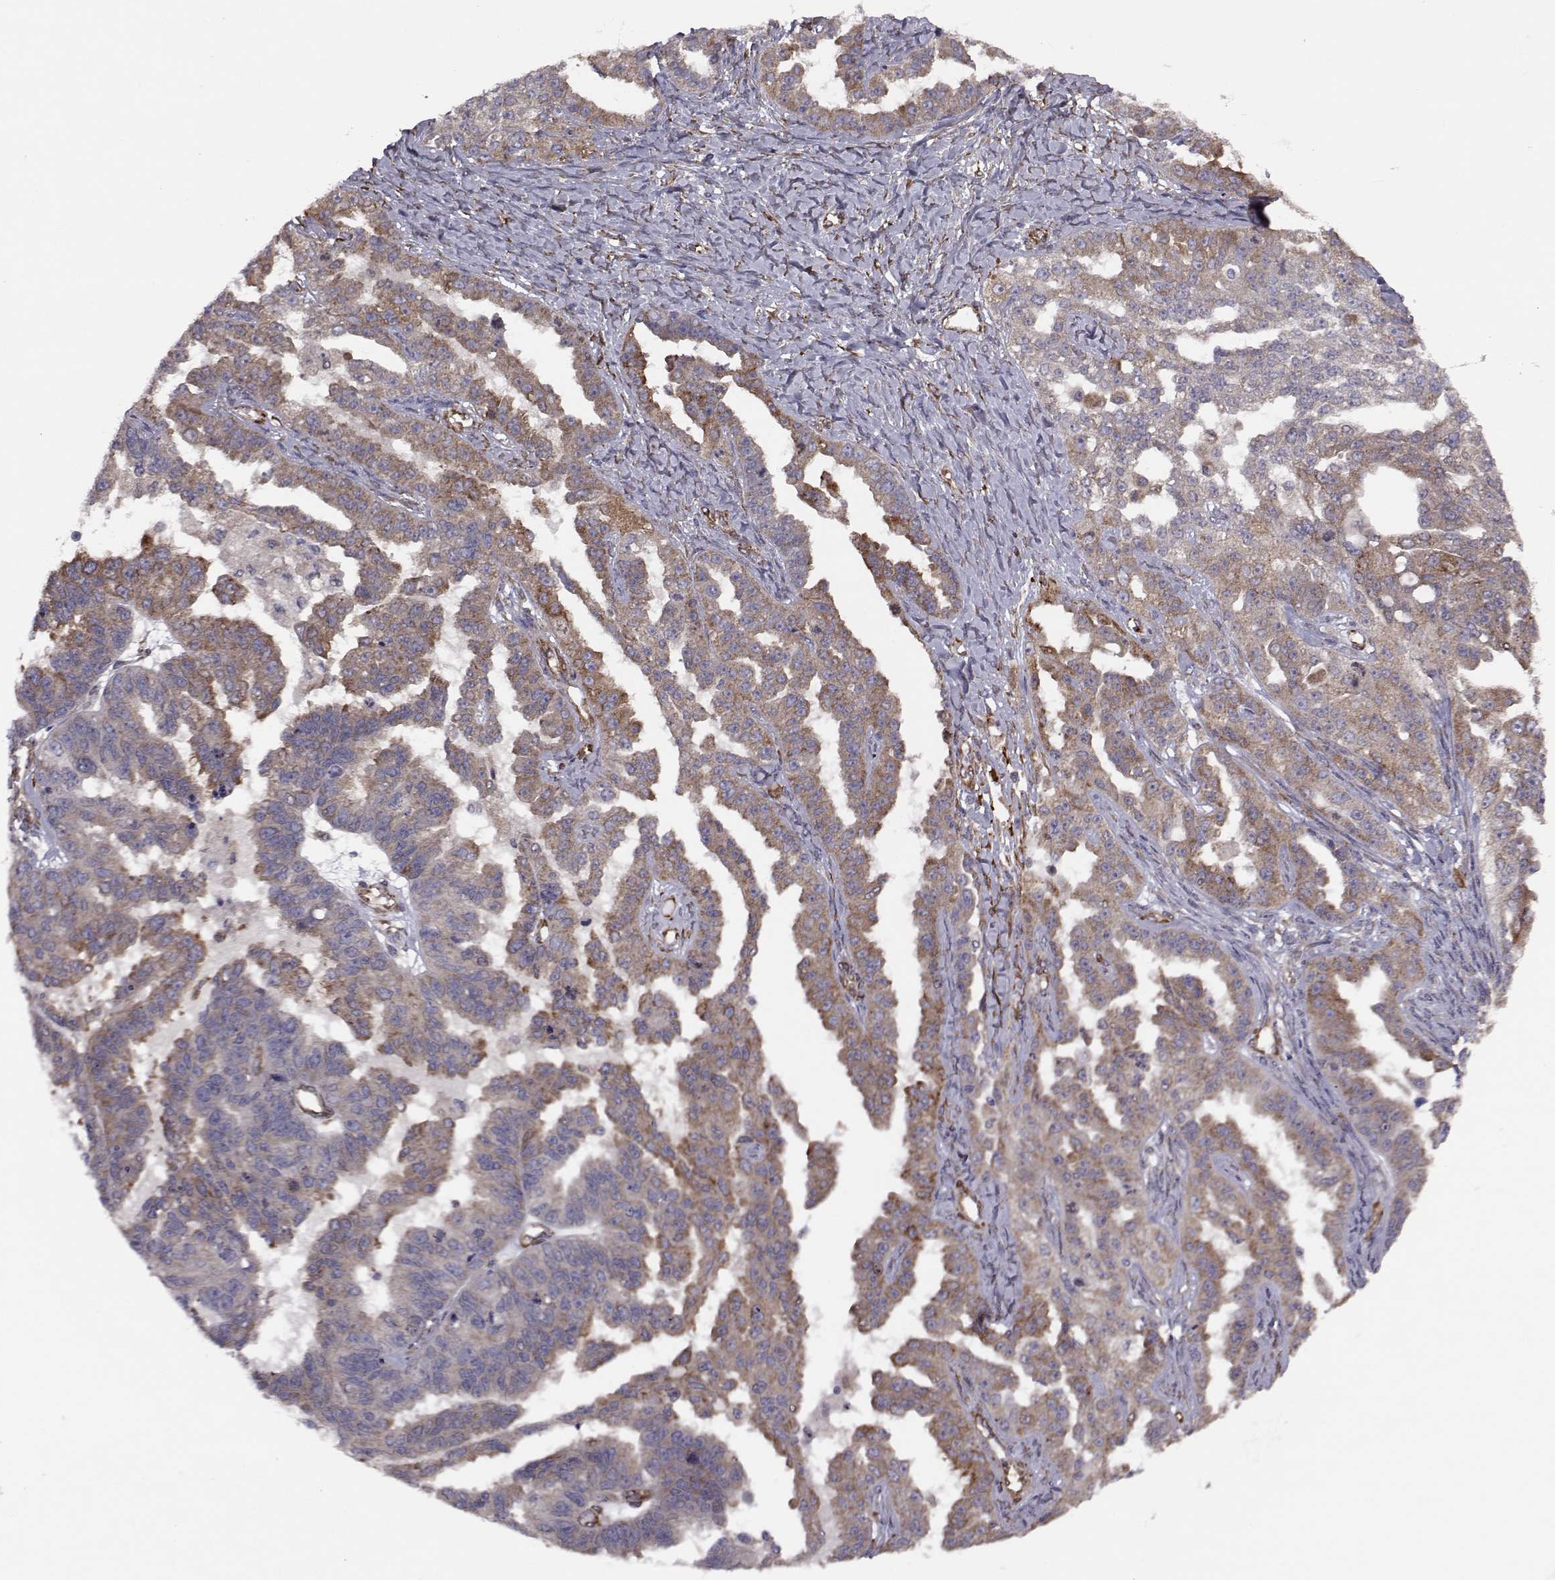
{"staining": {"intensity": "moderate", "quantity": "25%-75%", "location": "cytoplasmic/membranous"}, "tissue": "ovarian cancer", "cell_type": "Tumor cells", "image_type": "cancer", "snomed": [{"axis": "morphology", "description": "Cystadenocarcinoma, serous, NOS"}, {"axis": "topography", "description": "Ovary"}], "caption": "Serous cystadenocarcinoma (ovarian) was stained to show a protein in brown. There is medium levels of moderate cytoplasmic/membranous positivity in approximately 25%-75% of tumor cells. The staining is performed using DAB brown chromogen to label protein expression. The nuclei are counter-stained blue using hematoxylin.", "gene": "TRIP10", "patient": {"sex": "female", "age": 58}}